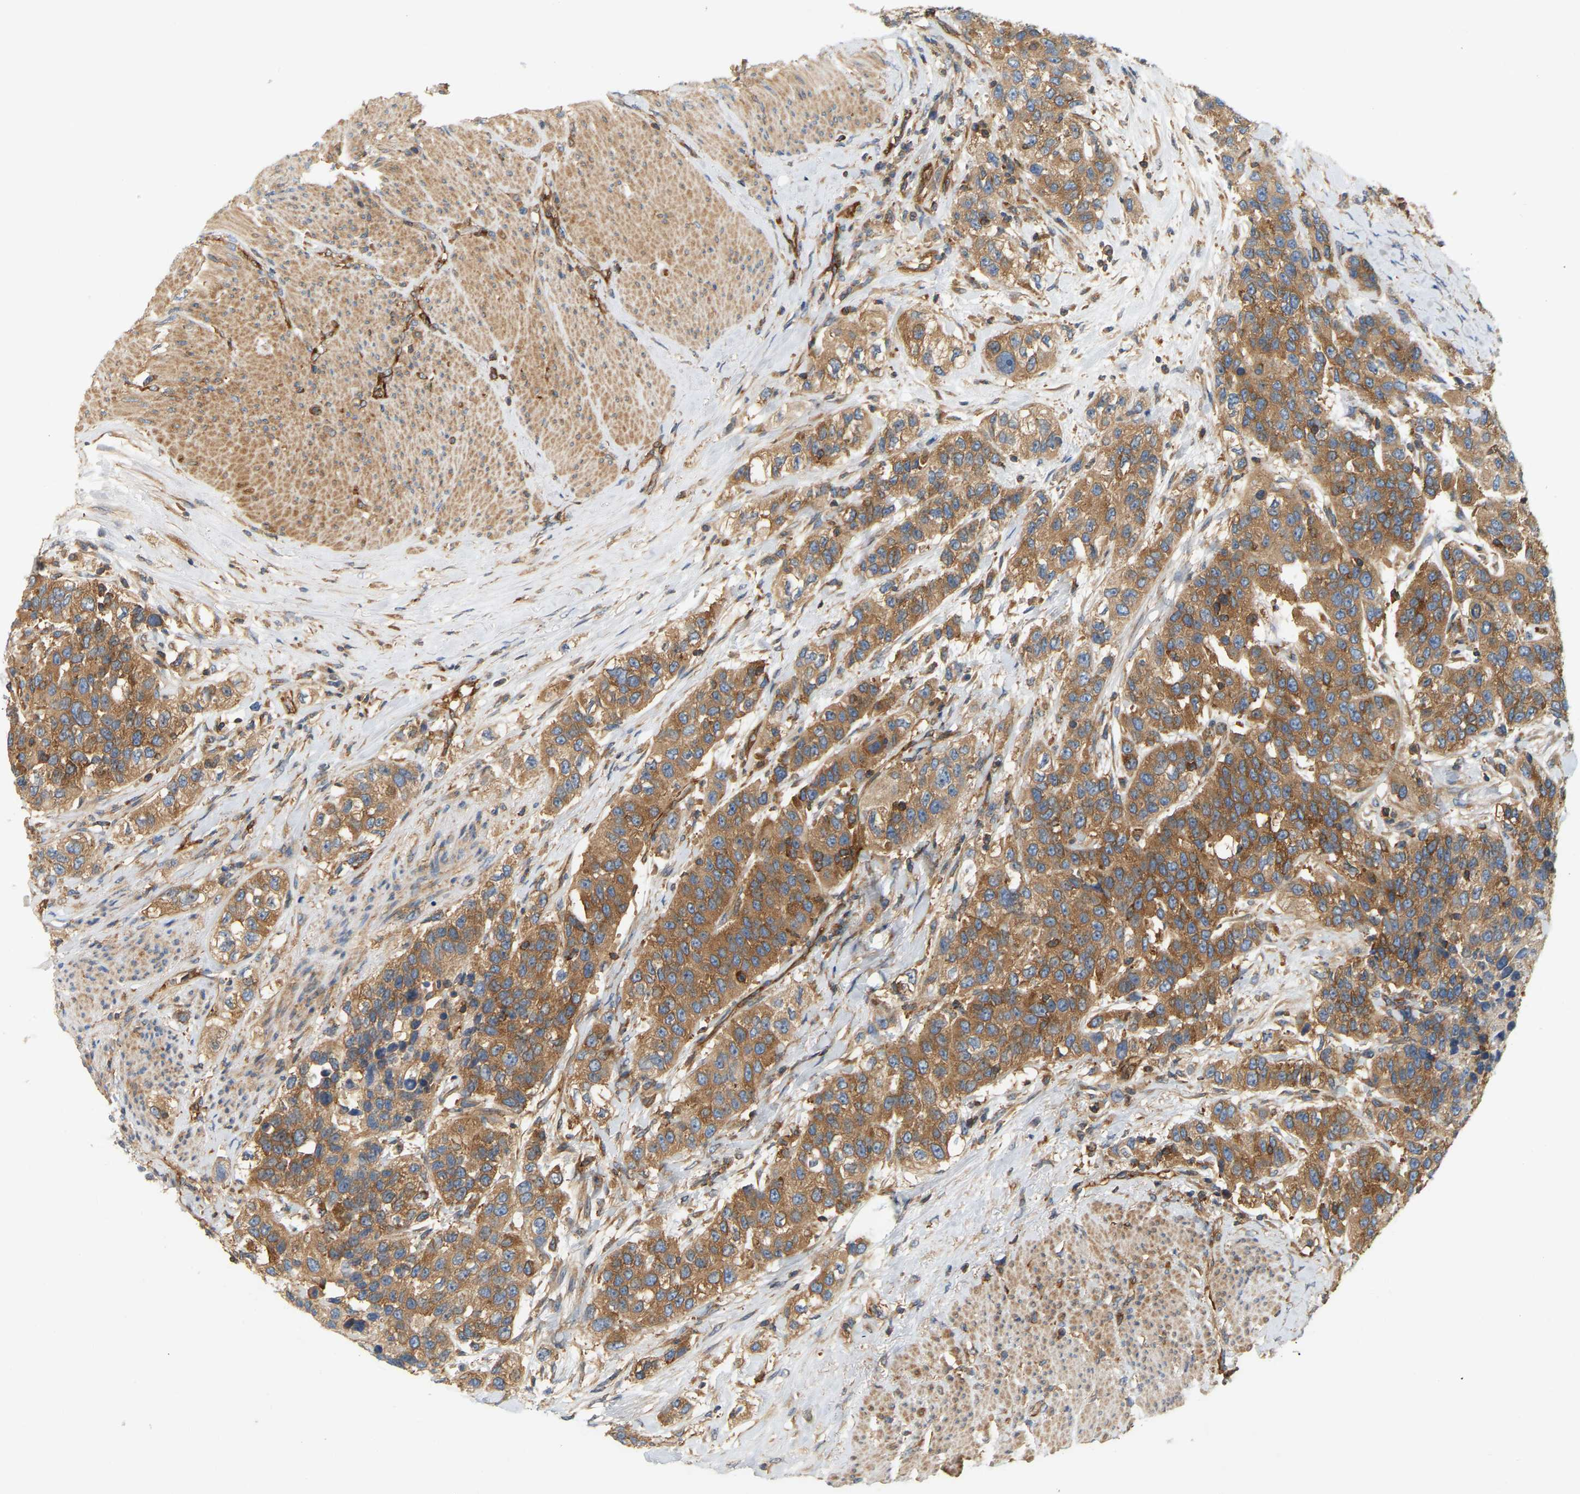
{"staining": {"intensity": "moderate", "quantity": ">75%", "location": "cytoplasmic/membranous"}, "tissue": "urothelial cancer", "cell_type": "Tumor cells", "image_type": "cancer", "snomed": [{"axis": "morphology", "description": "Urothelial carcinoma, High grade"}, {"axis": "topography", "description": "Urinary bladder"}], "caption": "Human urothelial cancer stained with a protein marker demonstrates moderate staining in tumor cells.", "gene": "AKAP13", "patient": {"sex": "female", "age": 80}}